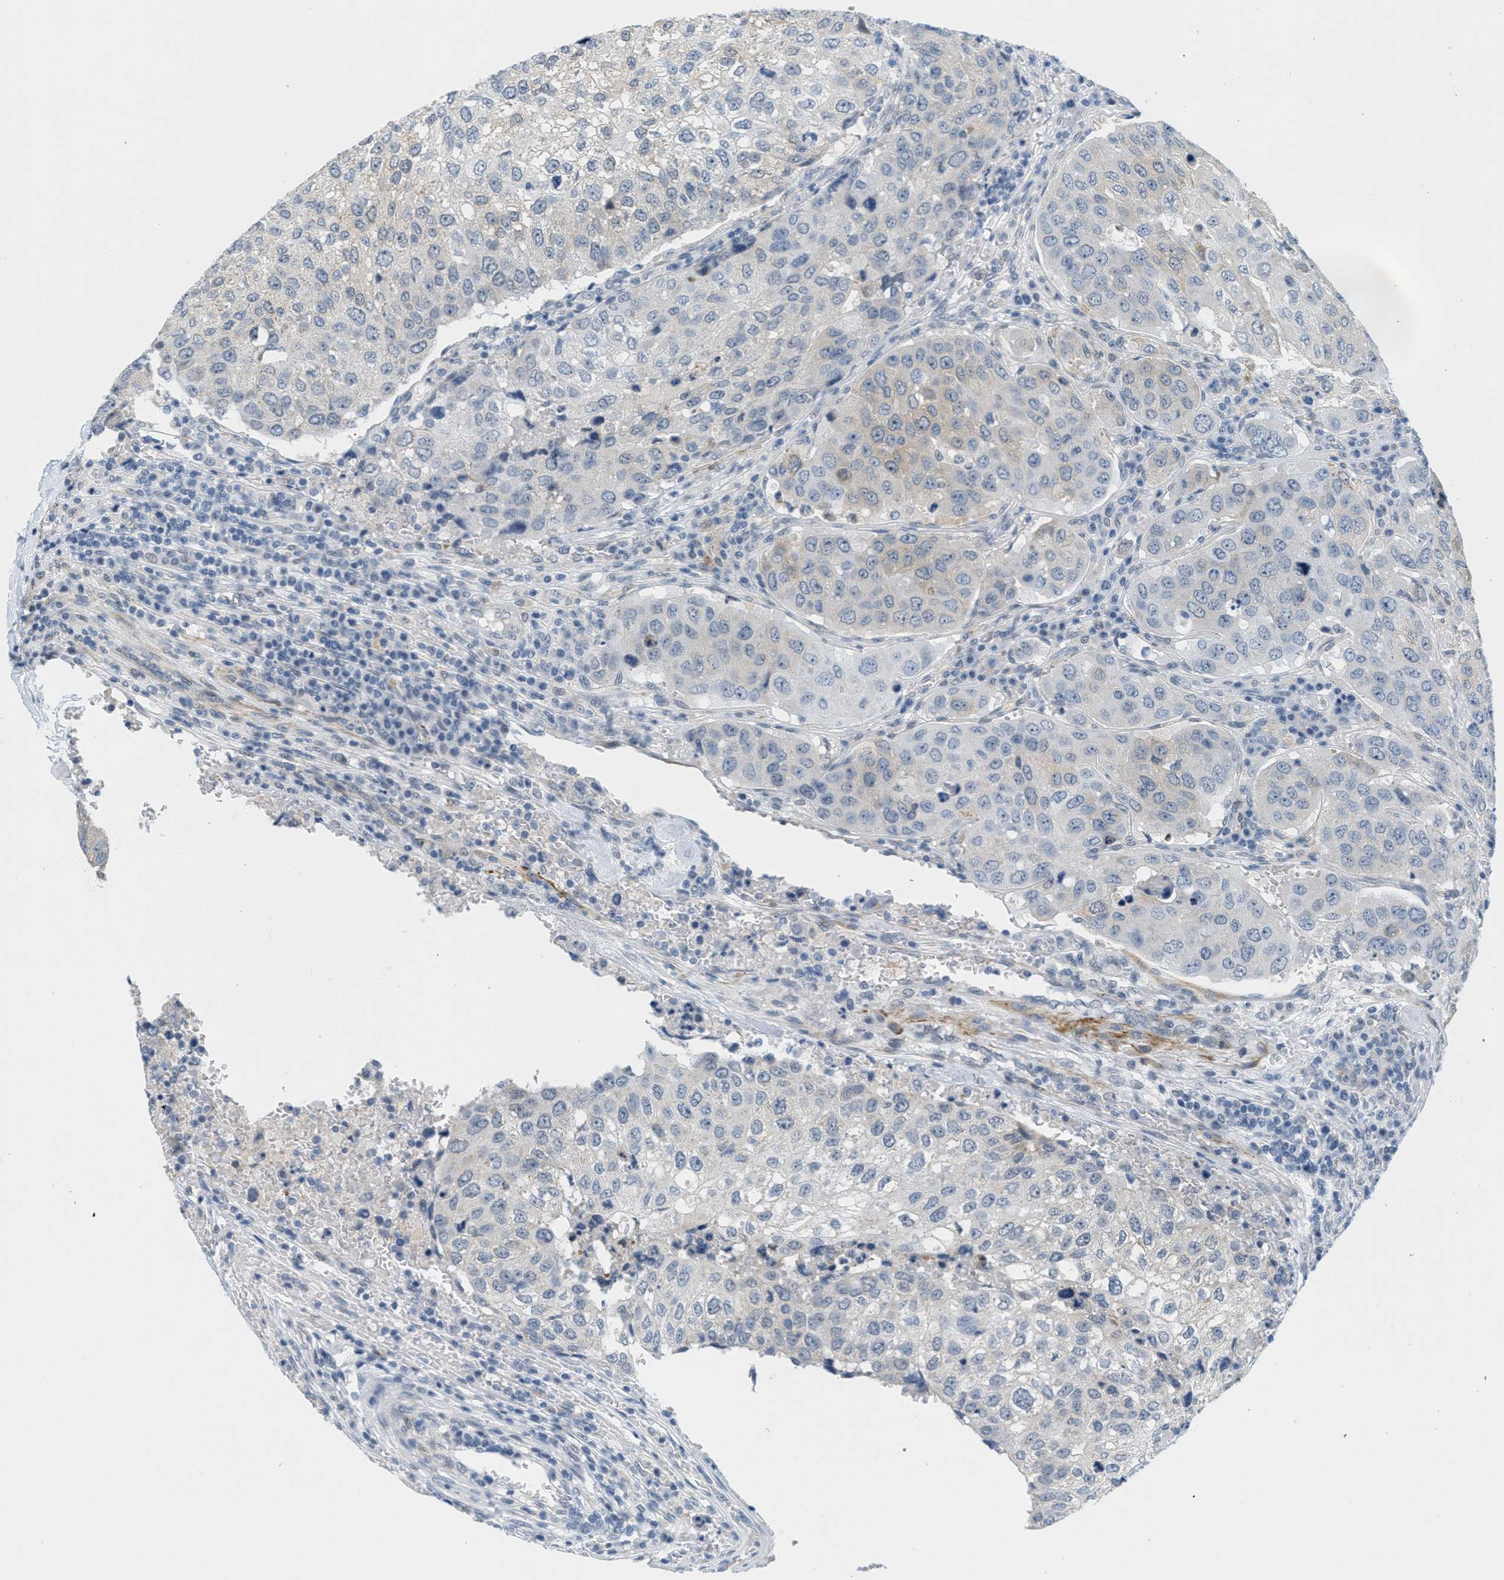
{"staining": {"intensity": "negative", "quantity": "none", "location": "none"}, "tissue": "urothelial cancer", "cell_type": "Tumor cells", "image_type": "cancer", "snomed": [{"axis": "morphology", "description": "Urothelial carcinoma, High grade"}, {"axis": "topography", "description": "Lymph node"}, {"axis": "topography", "description": "Urinary bladder"}], "caption": "Immunohistochemistry photomicrograph of urothelial carcinoma (high-grade) stained for a protein (brown), which exhibits no staining in tumor cells.", "gene": "HS3ST2", "patient": {"sex": "male", "age": 51}}